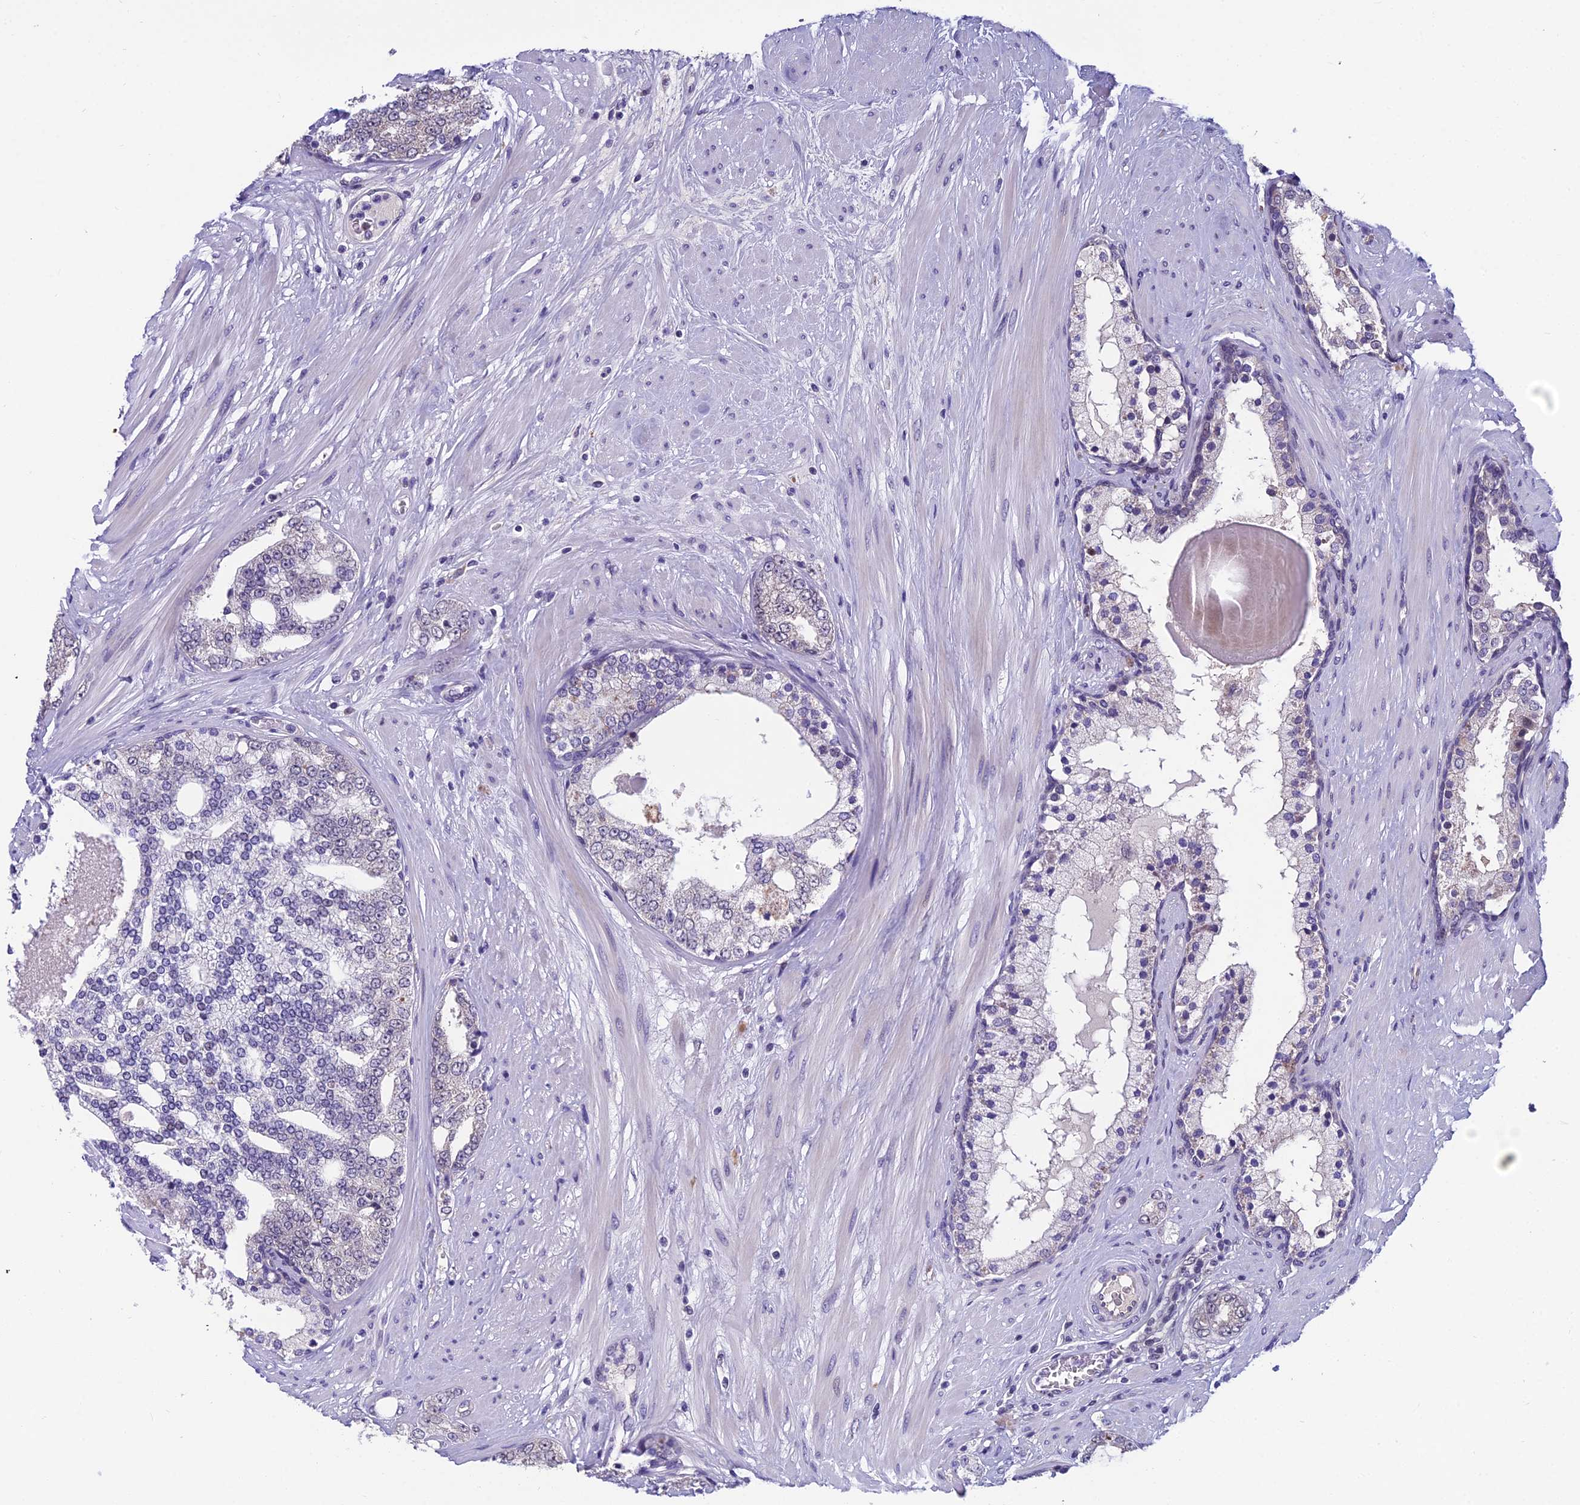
{"staining": {"intensity": "negative", "quantity": "none", "location": "none"}, "tissue": "prostate cancer", "cell_type": "Tumor cells", "image_type": "cancer", "snomed": [{"axis": "morphology", "description": "Adenocarcinoma, High grade"}, {"axis": "topography", "description": "Prostate"}], "caption": "There is no significant positivity in tumor cells of prostate adenocarcinoma (high-grade).", "gene": "GRWD1", "patient": {"sex": "male", "age": 64}}